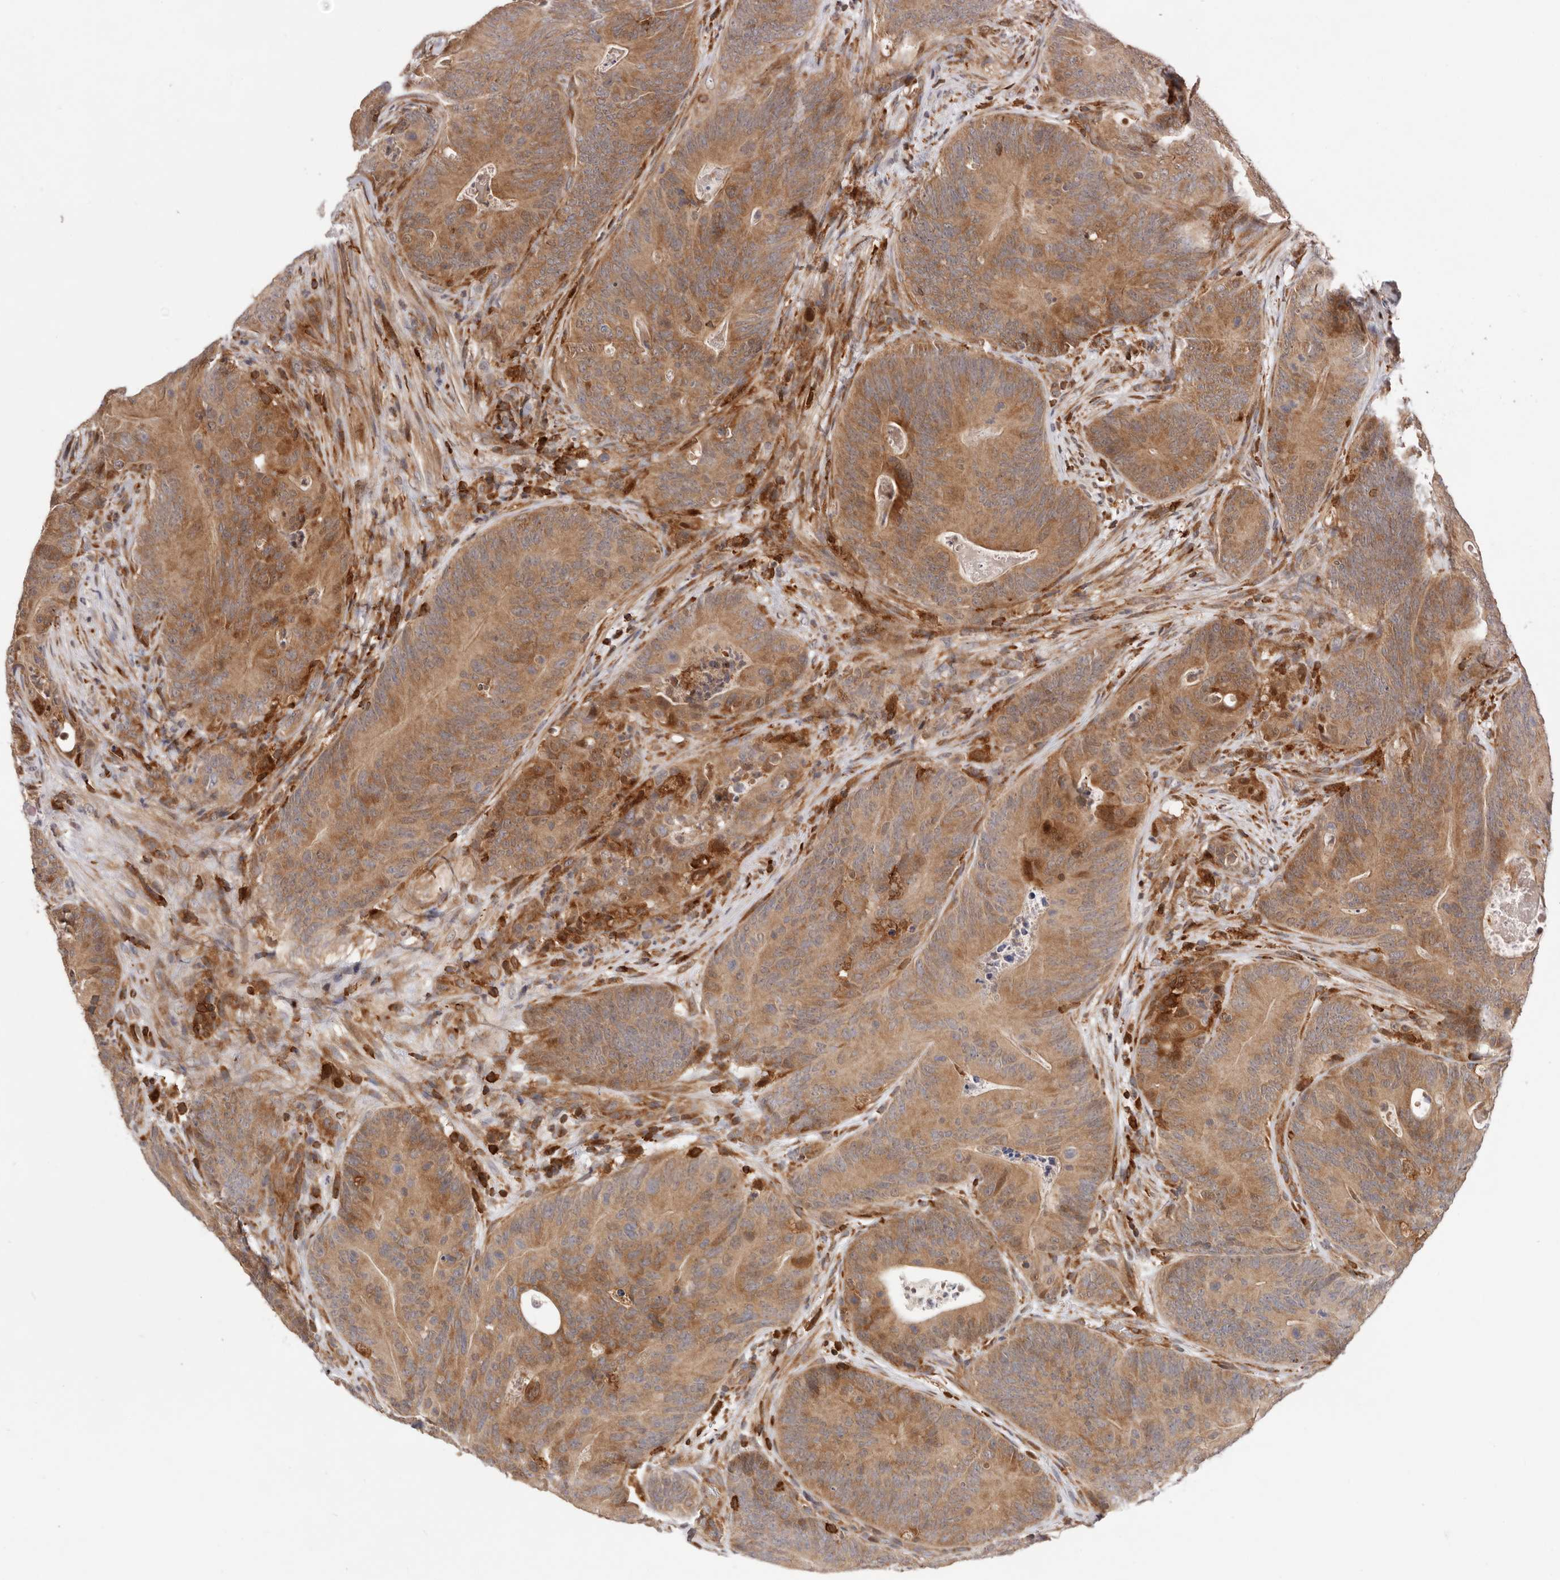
{"staining": {"intensity": "moderate", "quantity": ">75%", "location": "cytoplasmic/membranous"}, "tissue": "colorectal cancer", "cell_type": "Tumor cells", "image_type": "cancer", "snomed": [{"axis": "morphology", "description": "Normal tissue, NOS"}, {"axis": "topography", "description": "Colon"}], "caption": "This image displays colorectal cancer stained with immunohistochemistry (IHC) to label a protein in brown. The cytoplasmic/membranous of tumor cells show moderate positivity for the protein. Nuclei are counter-stained blue.", "gene": "RNF213", "patient": {"sex": "female", "age": 82}}